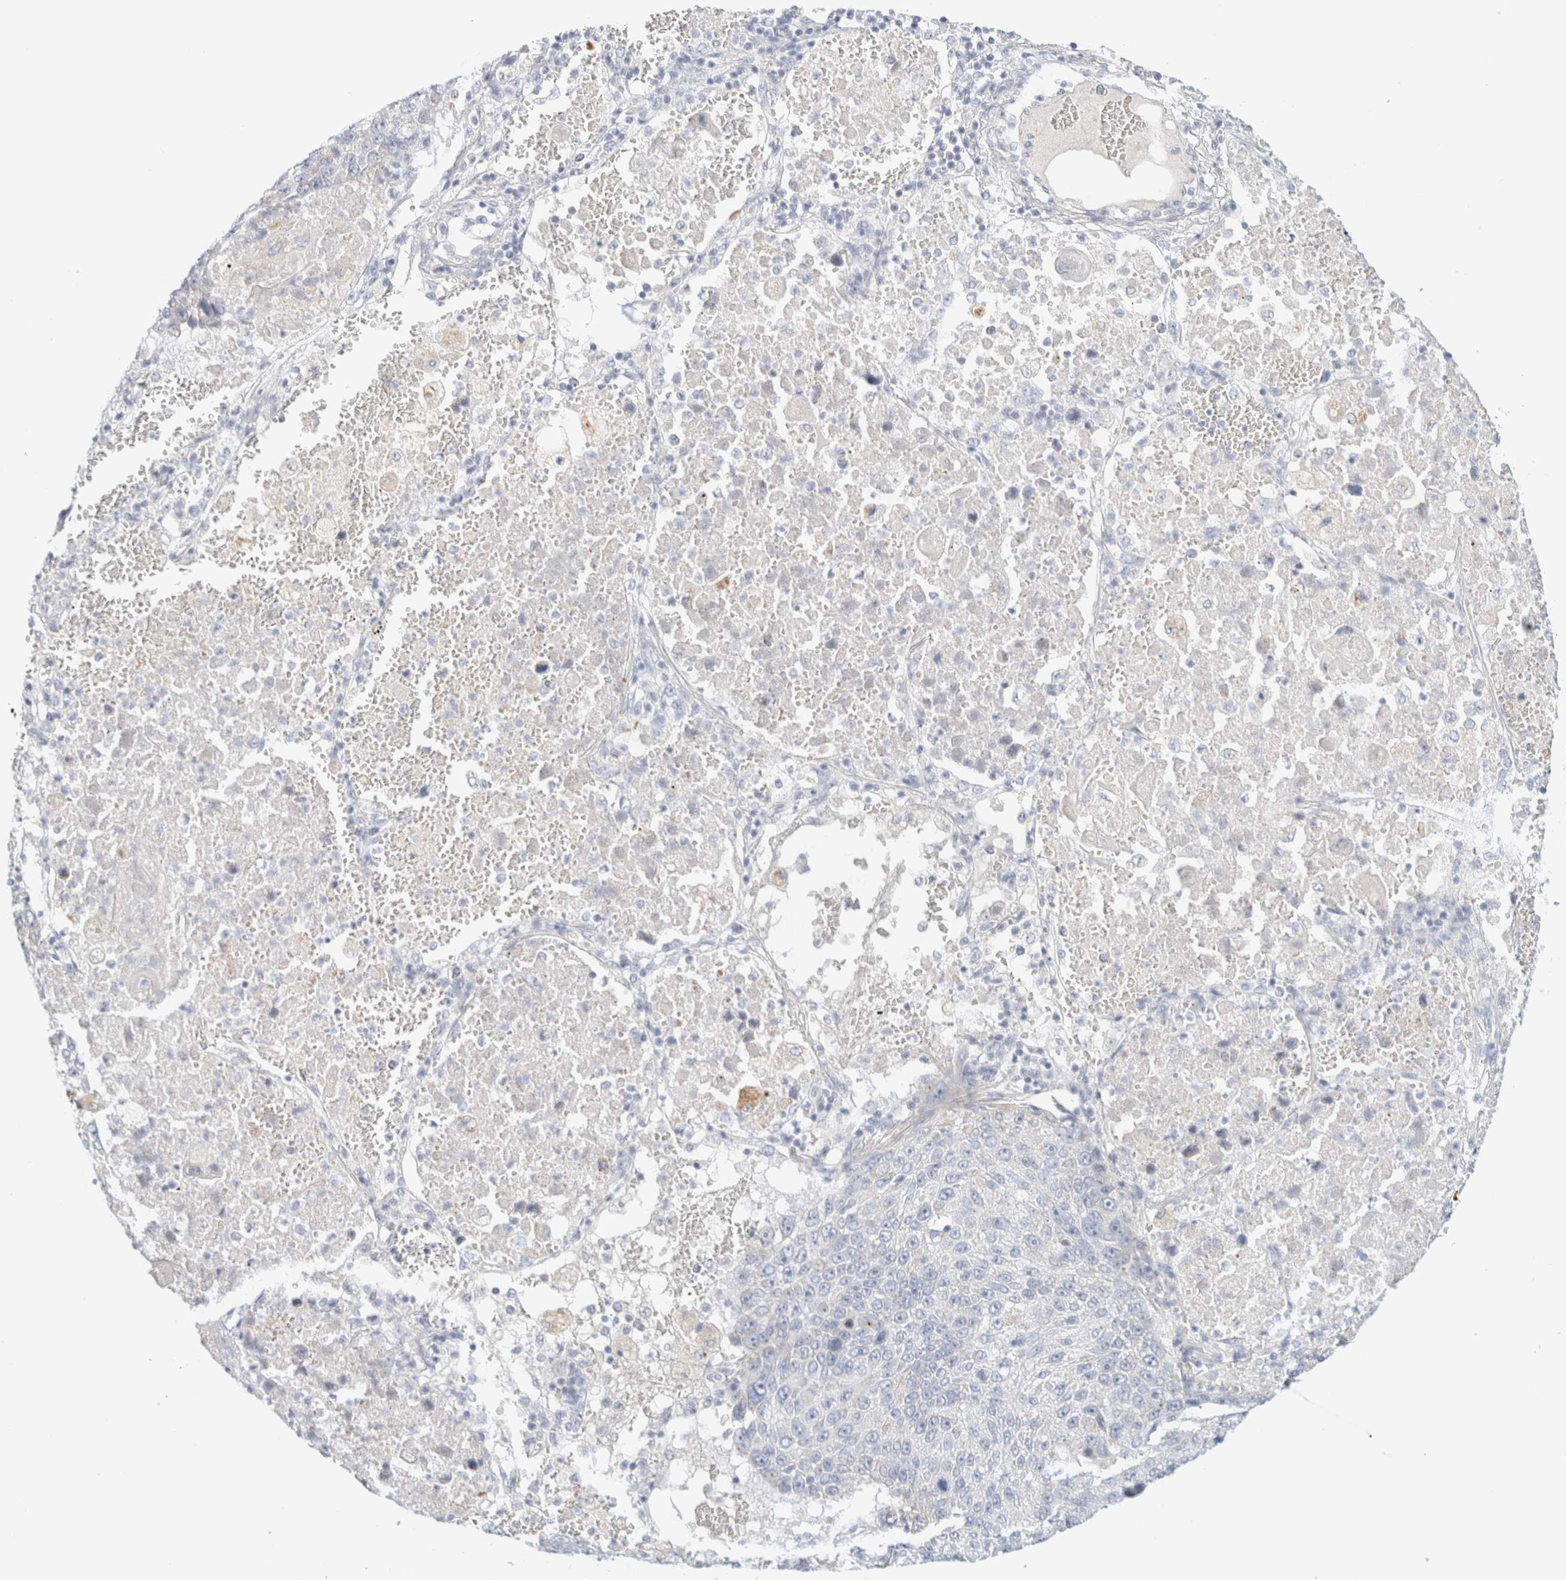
{"staining": {"intensity": "negative", "quantity": "none", "location": "none"}, "tissue": "lung cancer", "cell_type": "Tumor cells", "image_type": "cancer", "snomed": [{"axis": "morphology", "description": "Squamous cell carcinoma, NOS"}, {"axis": "topography", "description": "Lung"}], "caption": "High magnification brightfield microscopy of lung squamous cell carcinoma stained with DAB (brown) and counterstained with hematoxylin (blue): tumor cells show no significant staining.", "gene": "HEXD", "patient": {"sex": "male", "age": 61}}